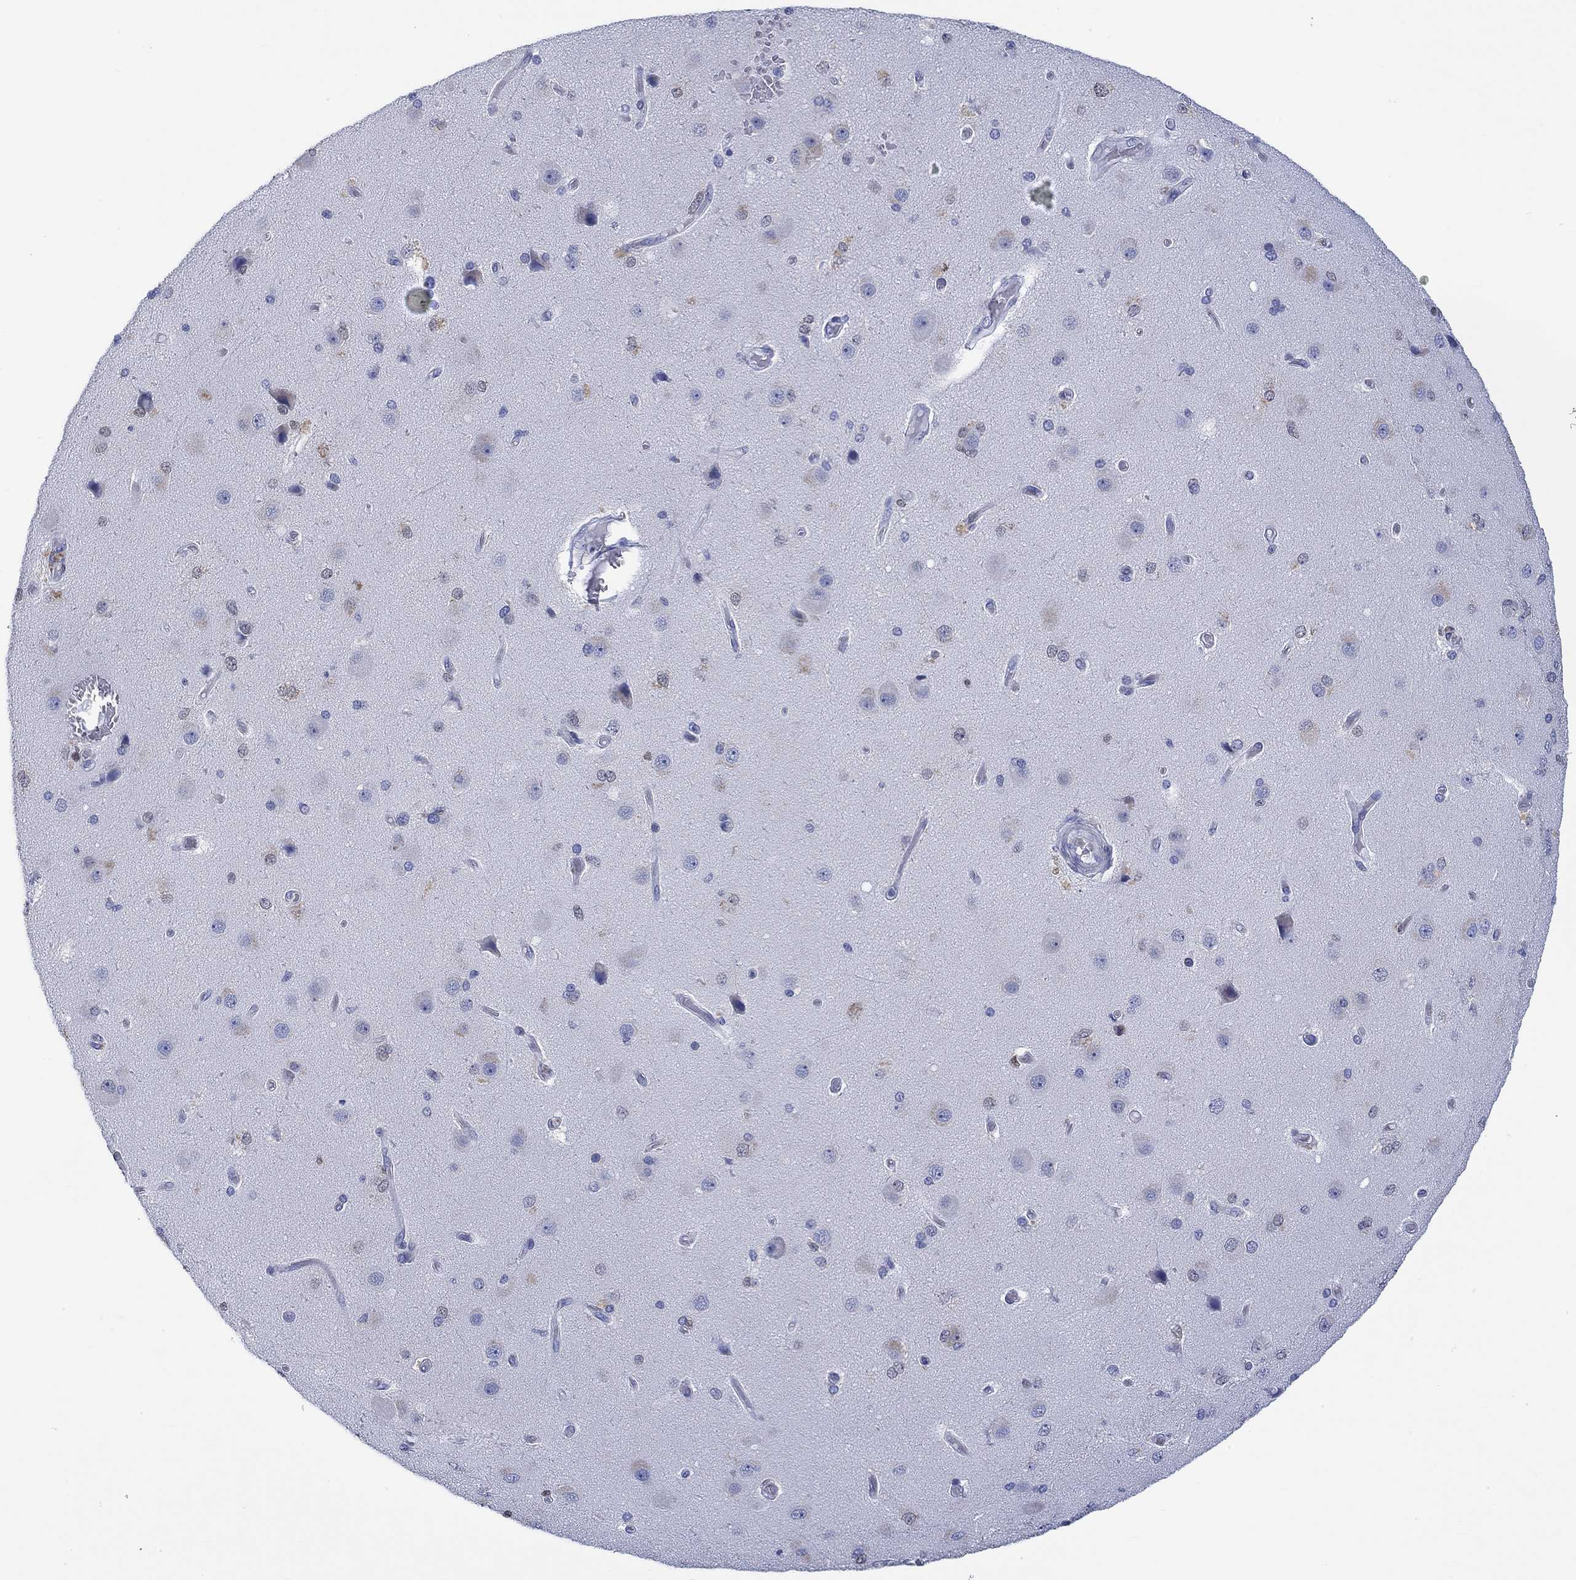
{"staining": {"intensity": "negative", "quantity": "none", "location": "none"}, "tissue": "cerebral cortex", "cell_type": "Endothelial cells", "image_type": "normal", "snomed": [{"axis": "morphology", "description": "Normal tissue, NOS"}, {"axis": "morphology", "description": "Glioma, malignant, High grade"}, {"axis": "topography", "description": "Cerebral cortex"}], "caption": "Micrograph shows no significant protein expression in endothelial cells of normal cerebral cortex.", "gene": "MSI1", "patient": {"sex": "male", "age": 77}}